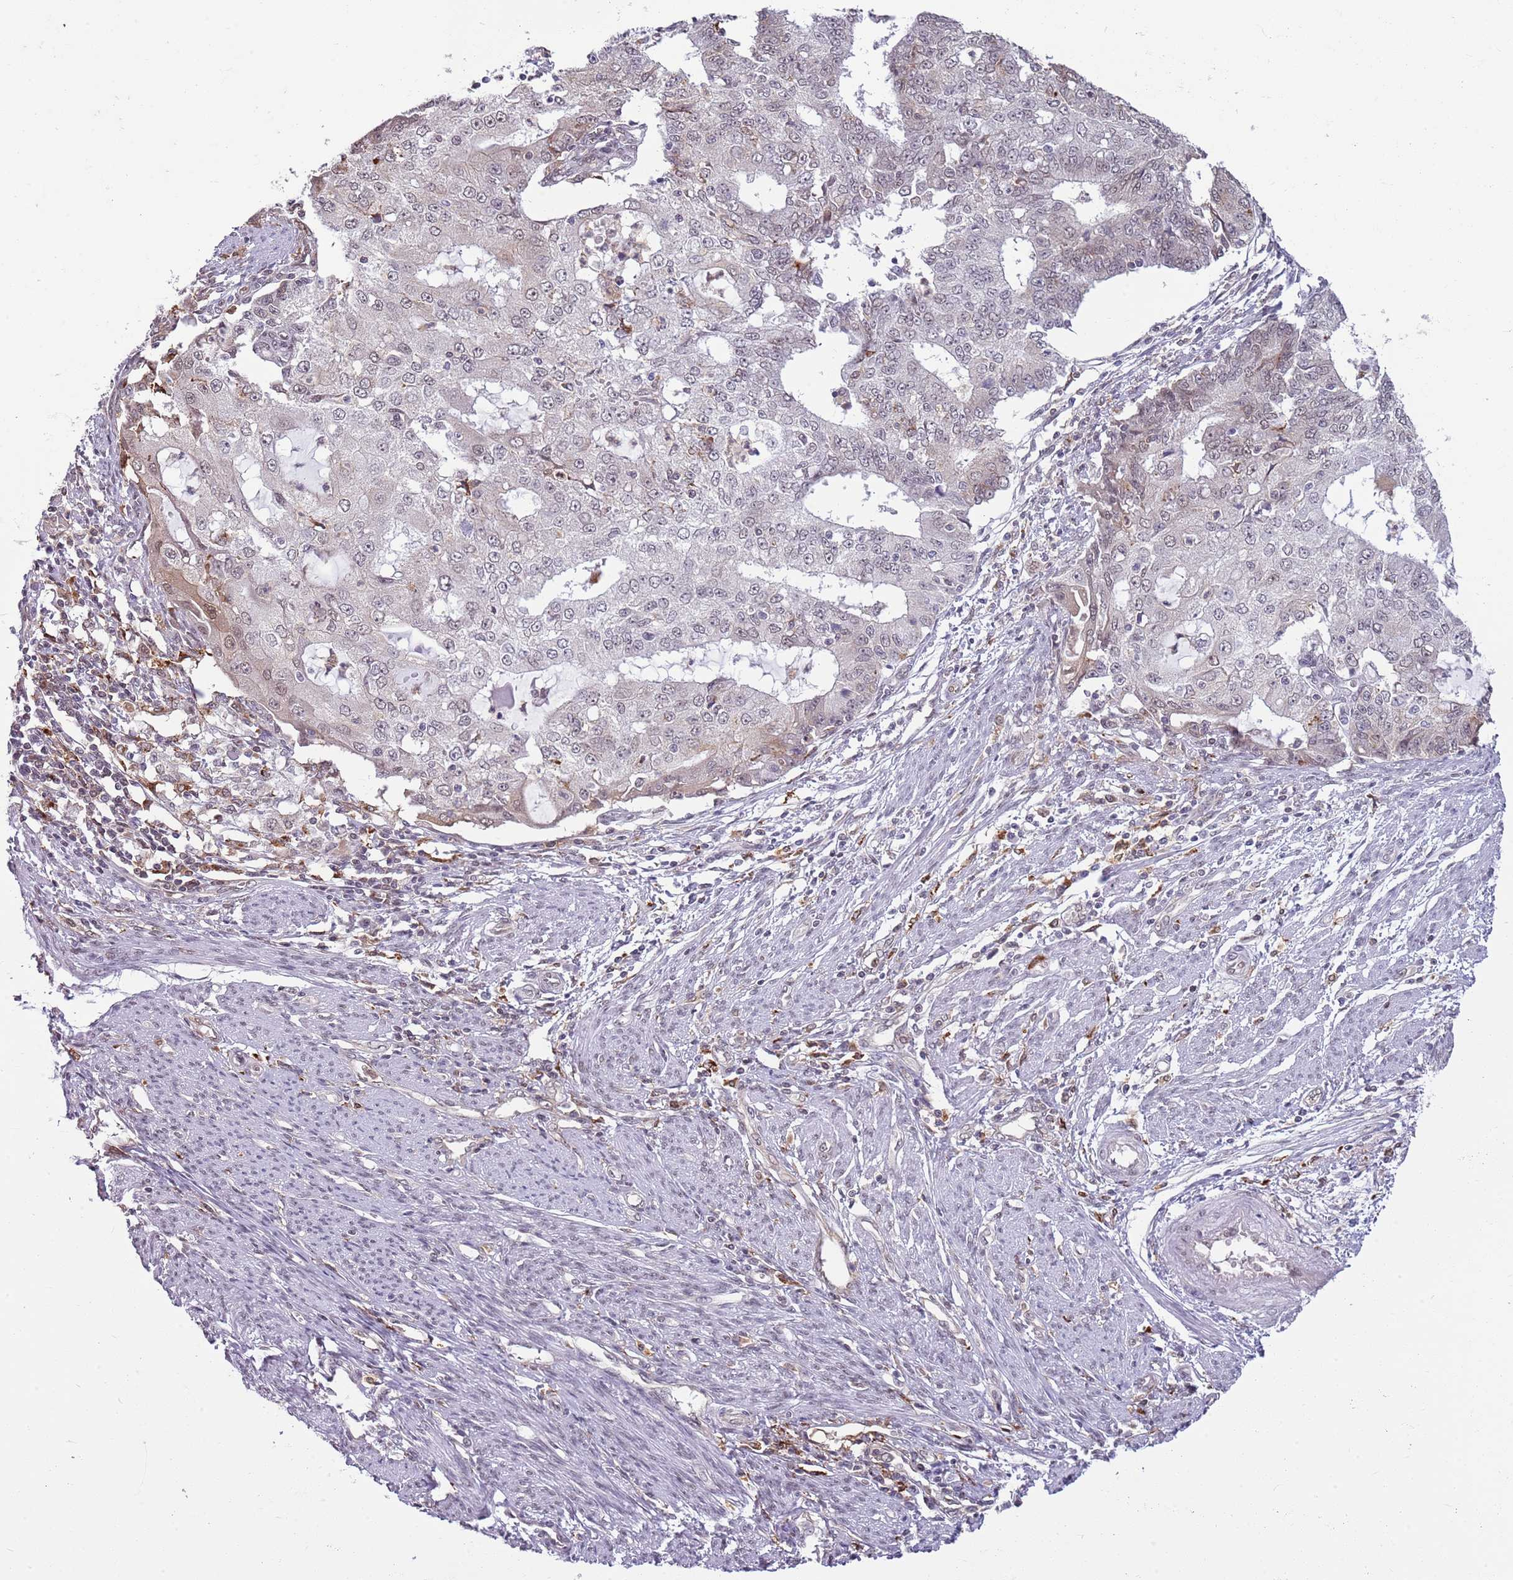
{"staining": {"intensity": "weak", "quantity": "<25%", "location": "nuclear"}, "tissue": "endometrial cancer", "cell_type": "Tumor cells", "image_type": "cancer", "snomed": [{"axis": "morphology", "description": "Adenocarcinoma, NOS"}, {"axis": "topography", "description": "Endometrium"}], "caption": "Immunohistochemistry (IHC) image of human endometrial adenocarcinoma stained for a protein (brown), which reveals no positivity in tumor cells.", "gene": "DHX32", "patient": {"sex": "female", "age": 56}}